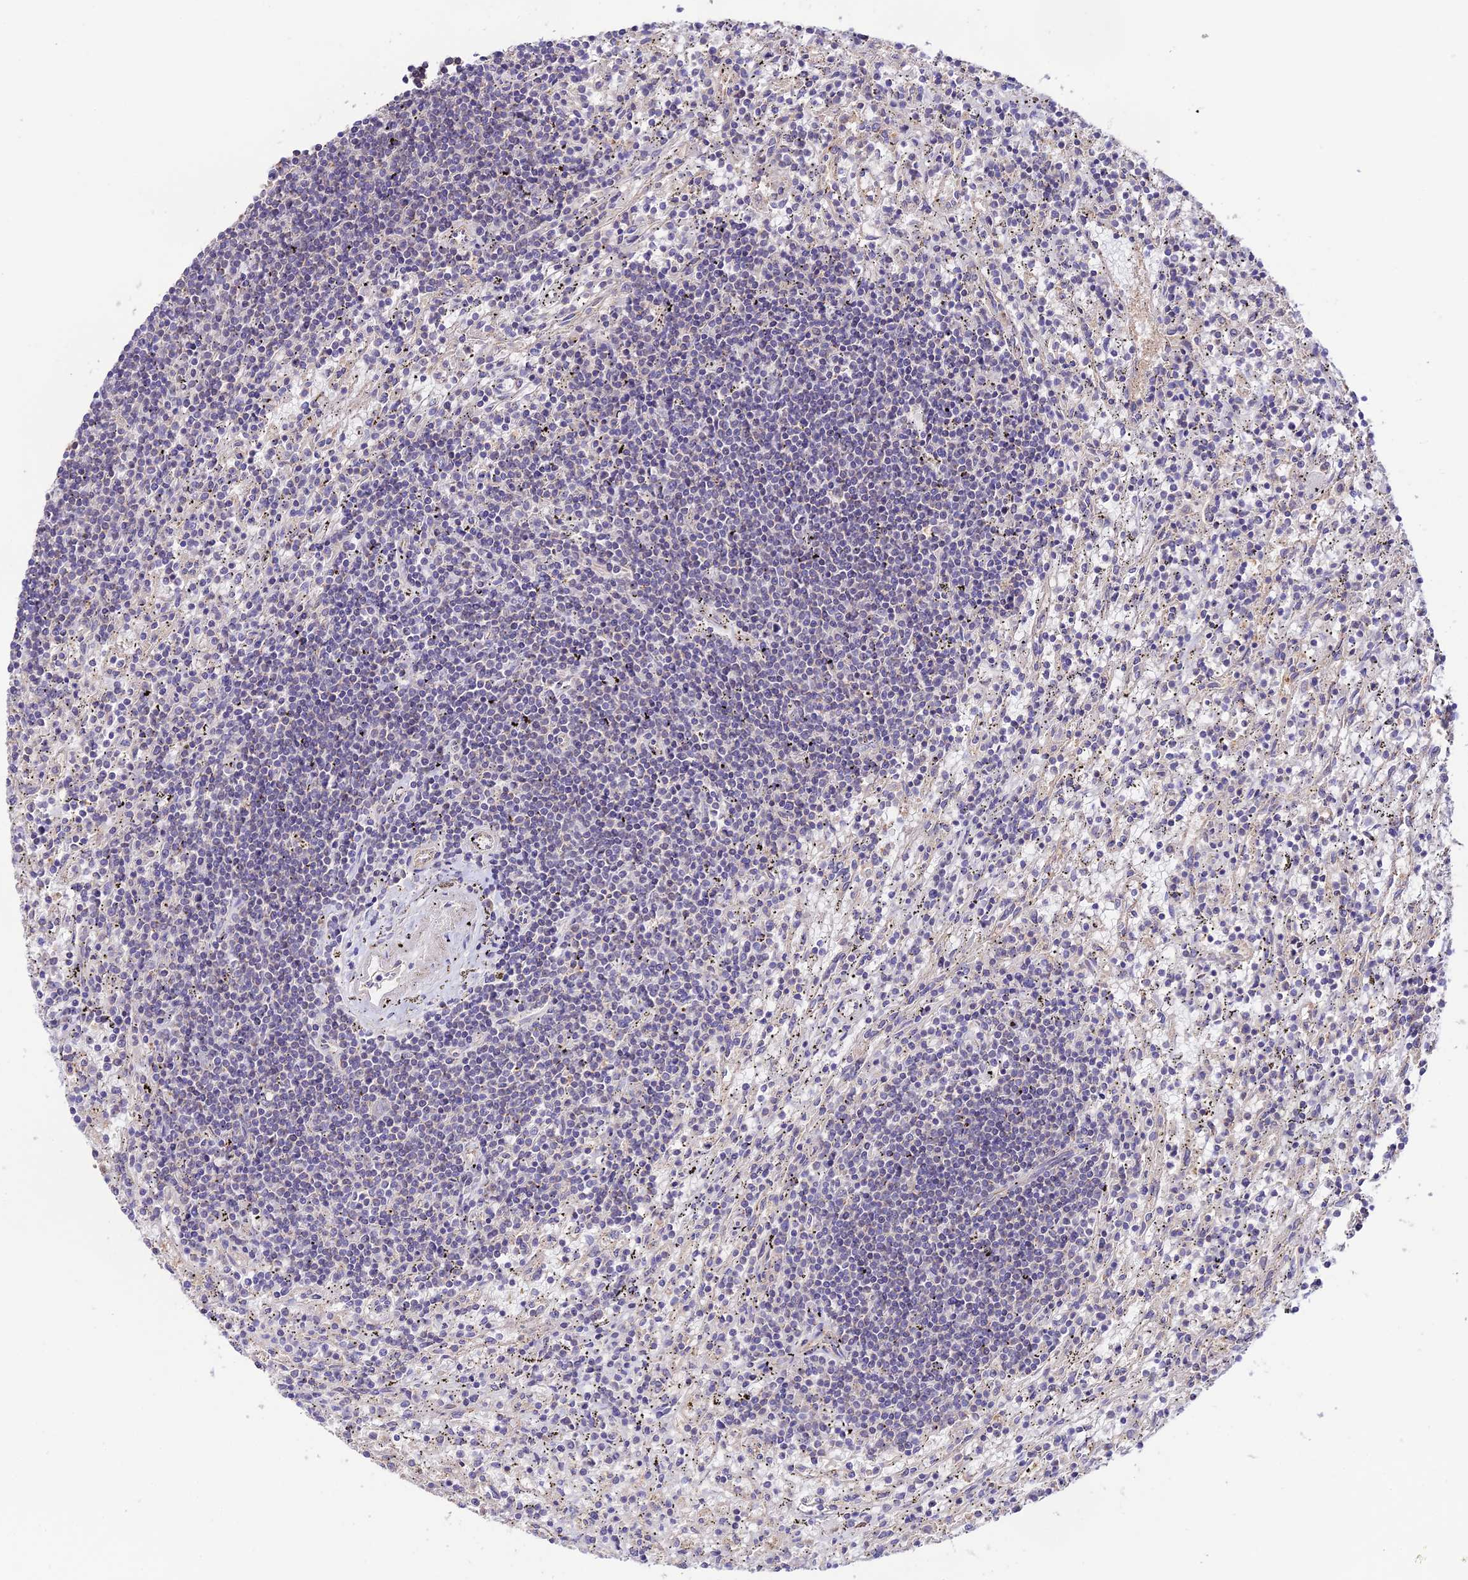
{"staining": {"intensity": "negative", "quantity": "none", "location": "none"}, "tissue": "lymphoma", "cell_type": "Tumor cells", "image_type": "cancer", "snomed": [{"axis": "morphology", "description": "Malignant lymphoma, non-Hodgkin's type, Low grade"}, {"axis": "topography", "description": "Spleen"}], "caption": "Immunohistochemistry (IHC) micrograph of neoplastic tissue: human malignant lymphoma, non-Hodgkin's type (low-grade) stained with DAB displays no significant protein positivity in tumor cells.", "gene": "BRME1", "patient": {"sex": "male", "age": 76}}